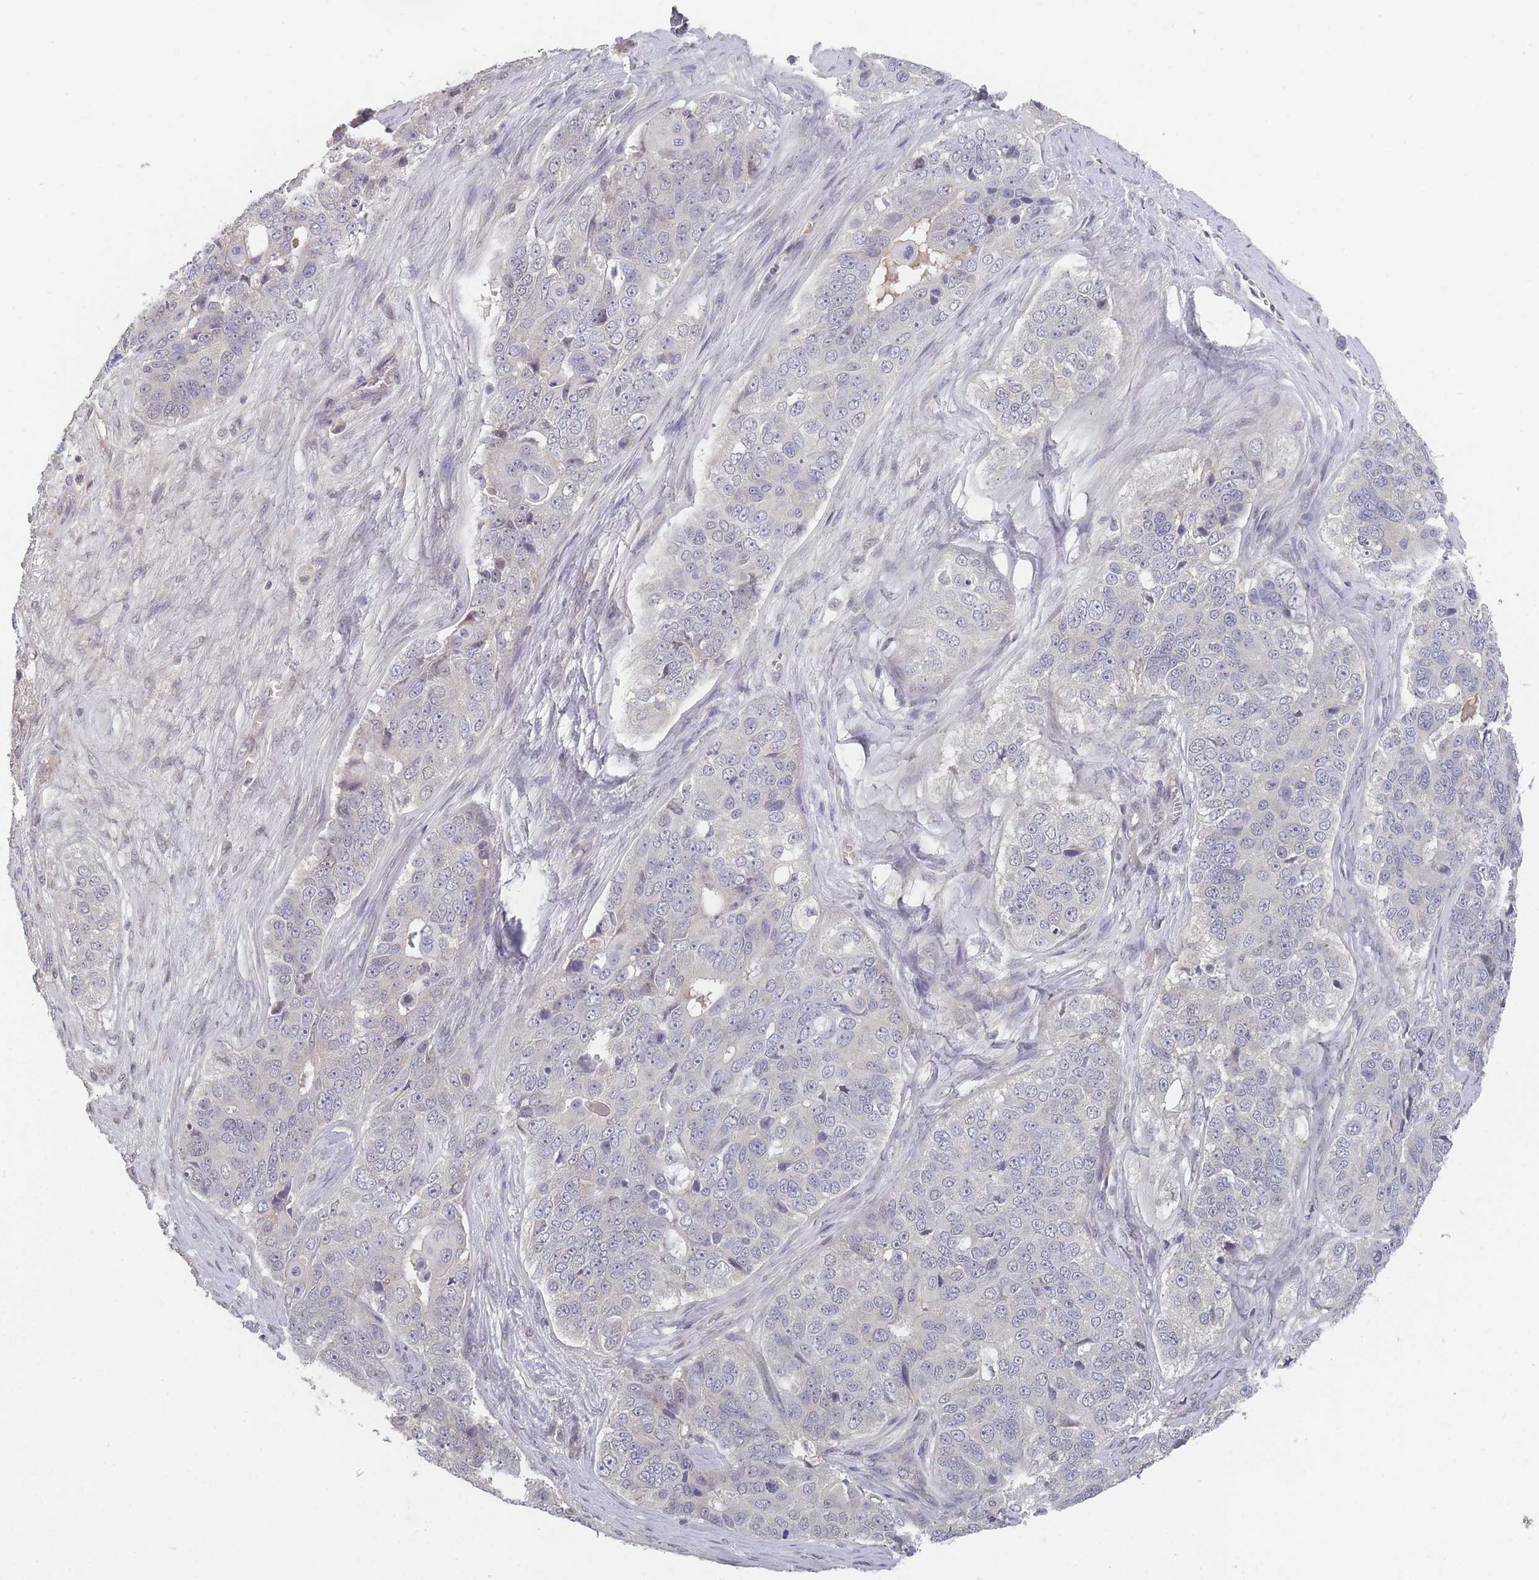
{"staining": {"intensity": "negative", "quantity": "none", "location": "none"}, "tissue": "ovarian cancer", "cell_type": "Tumor cells", "image_type": "cancer", "snomed": [{"axis": "morphology", "description": "Carcinoma, endometroid"}, {"axis": "topography", "description": "Ovary"}], "caption": "Immunohistochemistry (IHC) photomicrograph of neoplastic tissue: endometroid carcinoma (ovarian) stained with DAB exhibits no significant protein positivity in tumor cells. (DAB immunohistochemistry visualized using brightfield microscopy, high magnification).", "gene": "ANKRD10", "patient": {"sex": "female", "age": 51}}